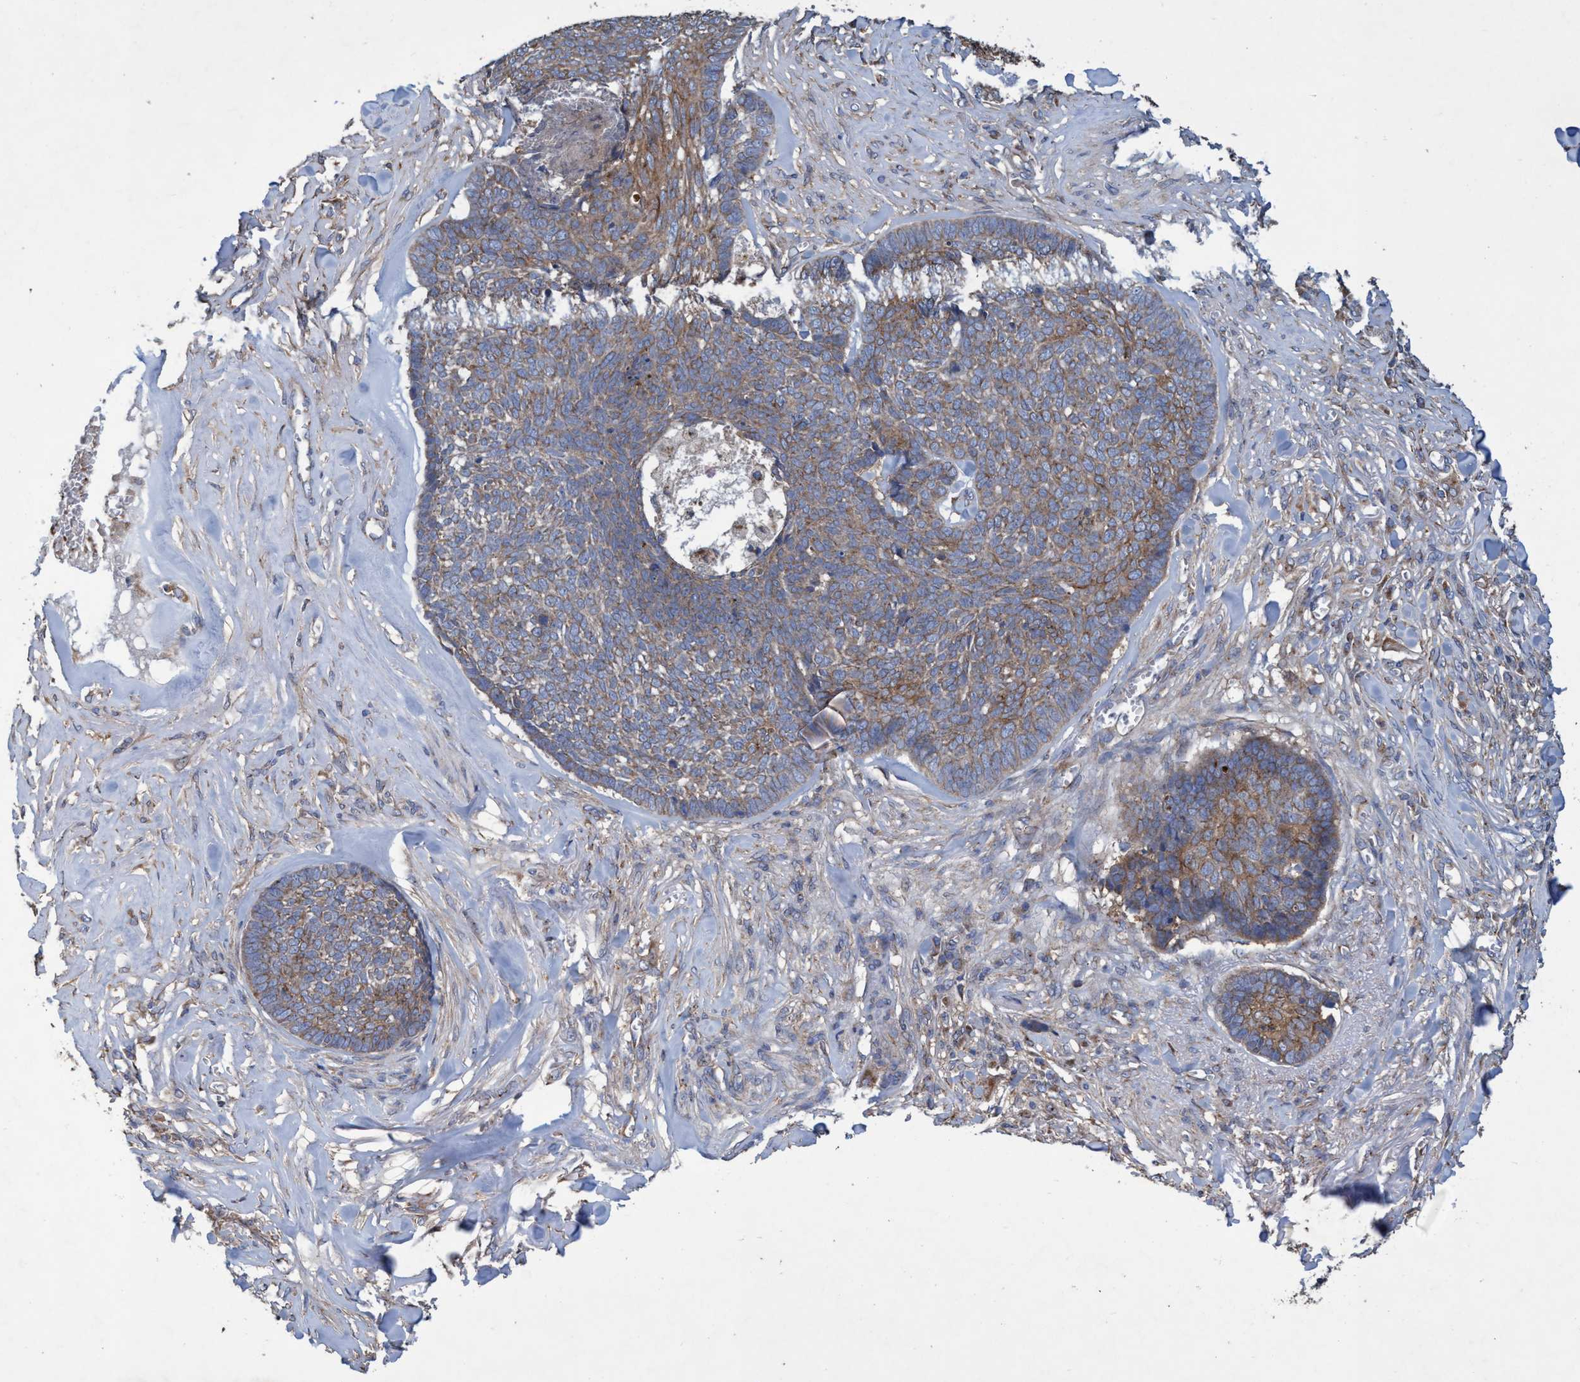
{"staining": {"intensity": "moderate", "quantity": ">75%", "location": "cytoplasmic/membranous"}, "tissue": "skin cancer", "cell_type": "Tumor cells", "image_type": "cancer", "snomed": [{"axis": "morphology", "description": "Basal cell carcinoma"}, {"axis": "topography", "description": "Skin"}], "caption": "Tumor cells show medium levels of moderate cytoplasmic/membranous expression in about >75% of cells in basal cell carcinoma (skin).", "gene": "BICD2", "patient": {"sex": "male", "age": 84}}